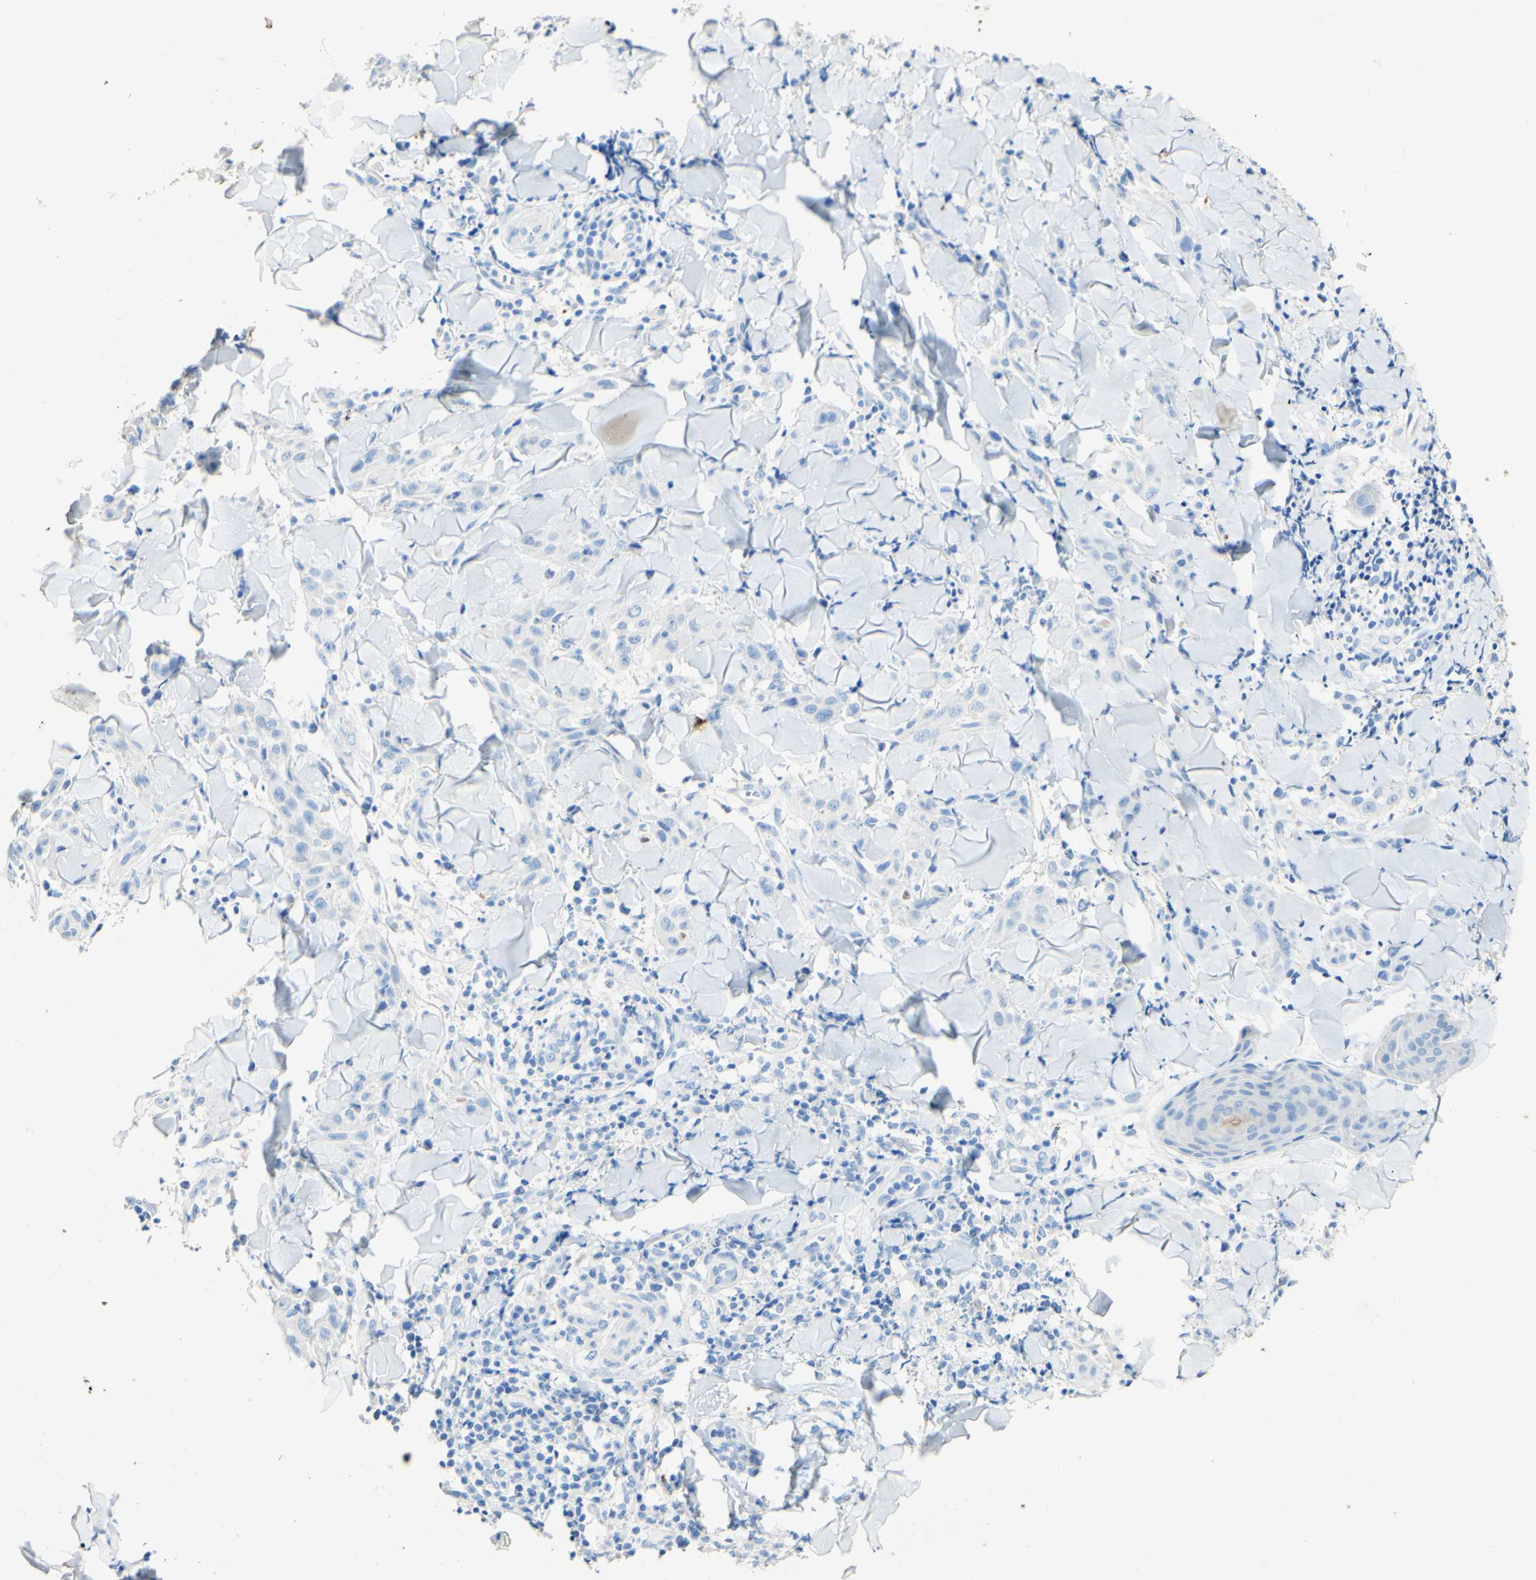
{"staining": {"intensity": "negative", "quantity": "none", "location": "none"}, "tissue": "skin cancer", "cell_type": "Tumor cells", "image_type": "cancer", "snomed": [{"axis": "morphology", "description": "Squamous cell carcinoma, NOS"}, {"axis": "topography", "description": "Skin"}], "caption": "Skin cancer (squamous cell carcinoma) was stained to show a protein in brown. There is no significant positivity in tumor cells.", "gene": "PIGR", "patient": {"sex": "male", "age": 24}}